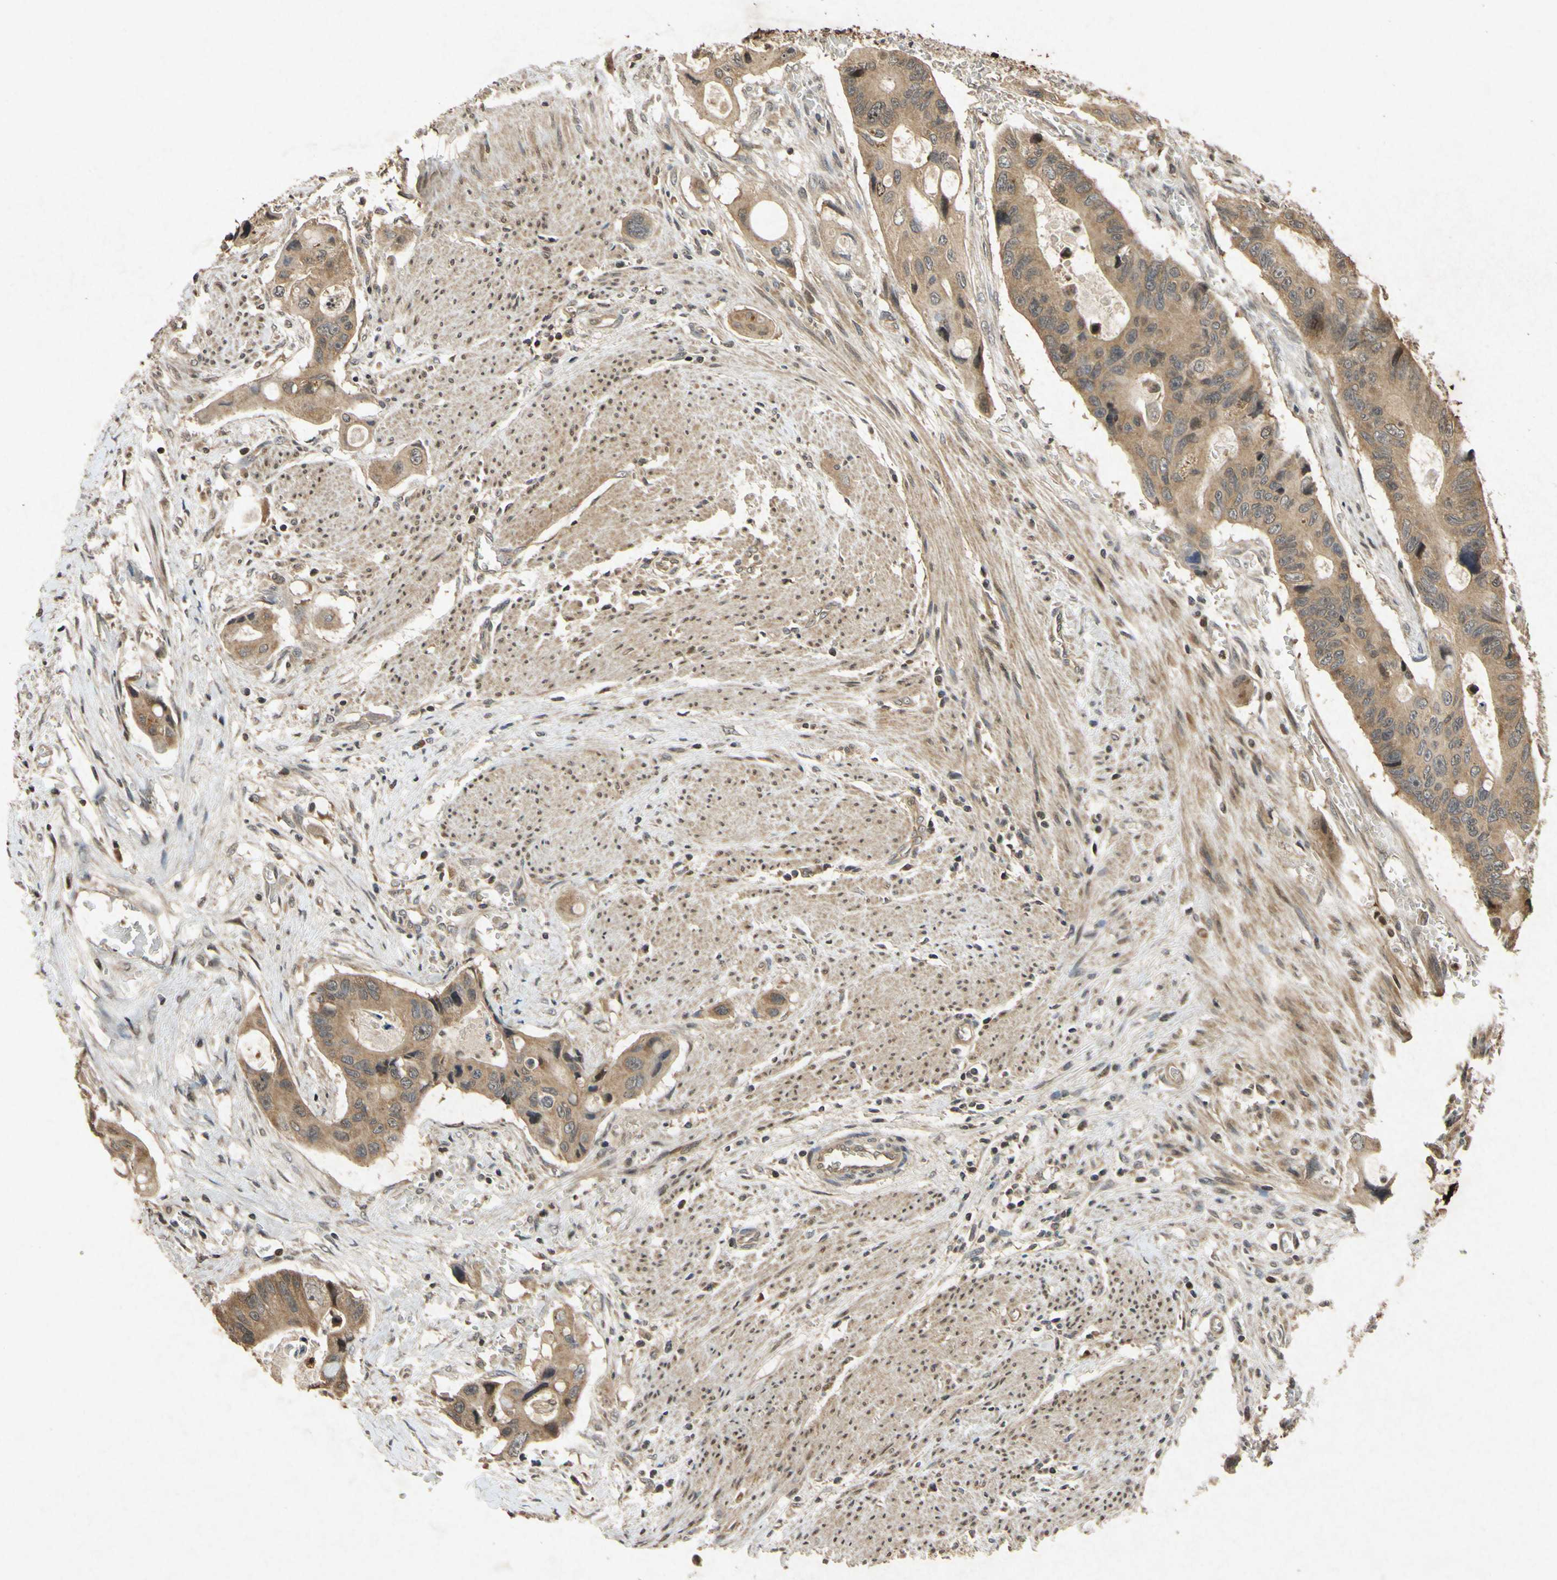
{"staining": {"intensity": "moderate", "quantity": ">75%", "location": "cytoplasmic/membranous"}, "tissue": "colorectal cancer", "cell_type": "Tumor cells", "image_type": "cancer", "snomed": [{"axis": "morphology", "description": "Adenocarcinoma, NOS"}, {"axis": "topography", "description": "Colon"}], "caption": "There is medium levels of moderate cytoplasmic/membranous staining in tumor cells of adenocarcinoma (colorectal), as demonstrated by immunohistochemical staining (brown color).", "gene": "ATP6V1H", "patient": {"sex": "female", "age": 57}}